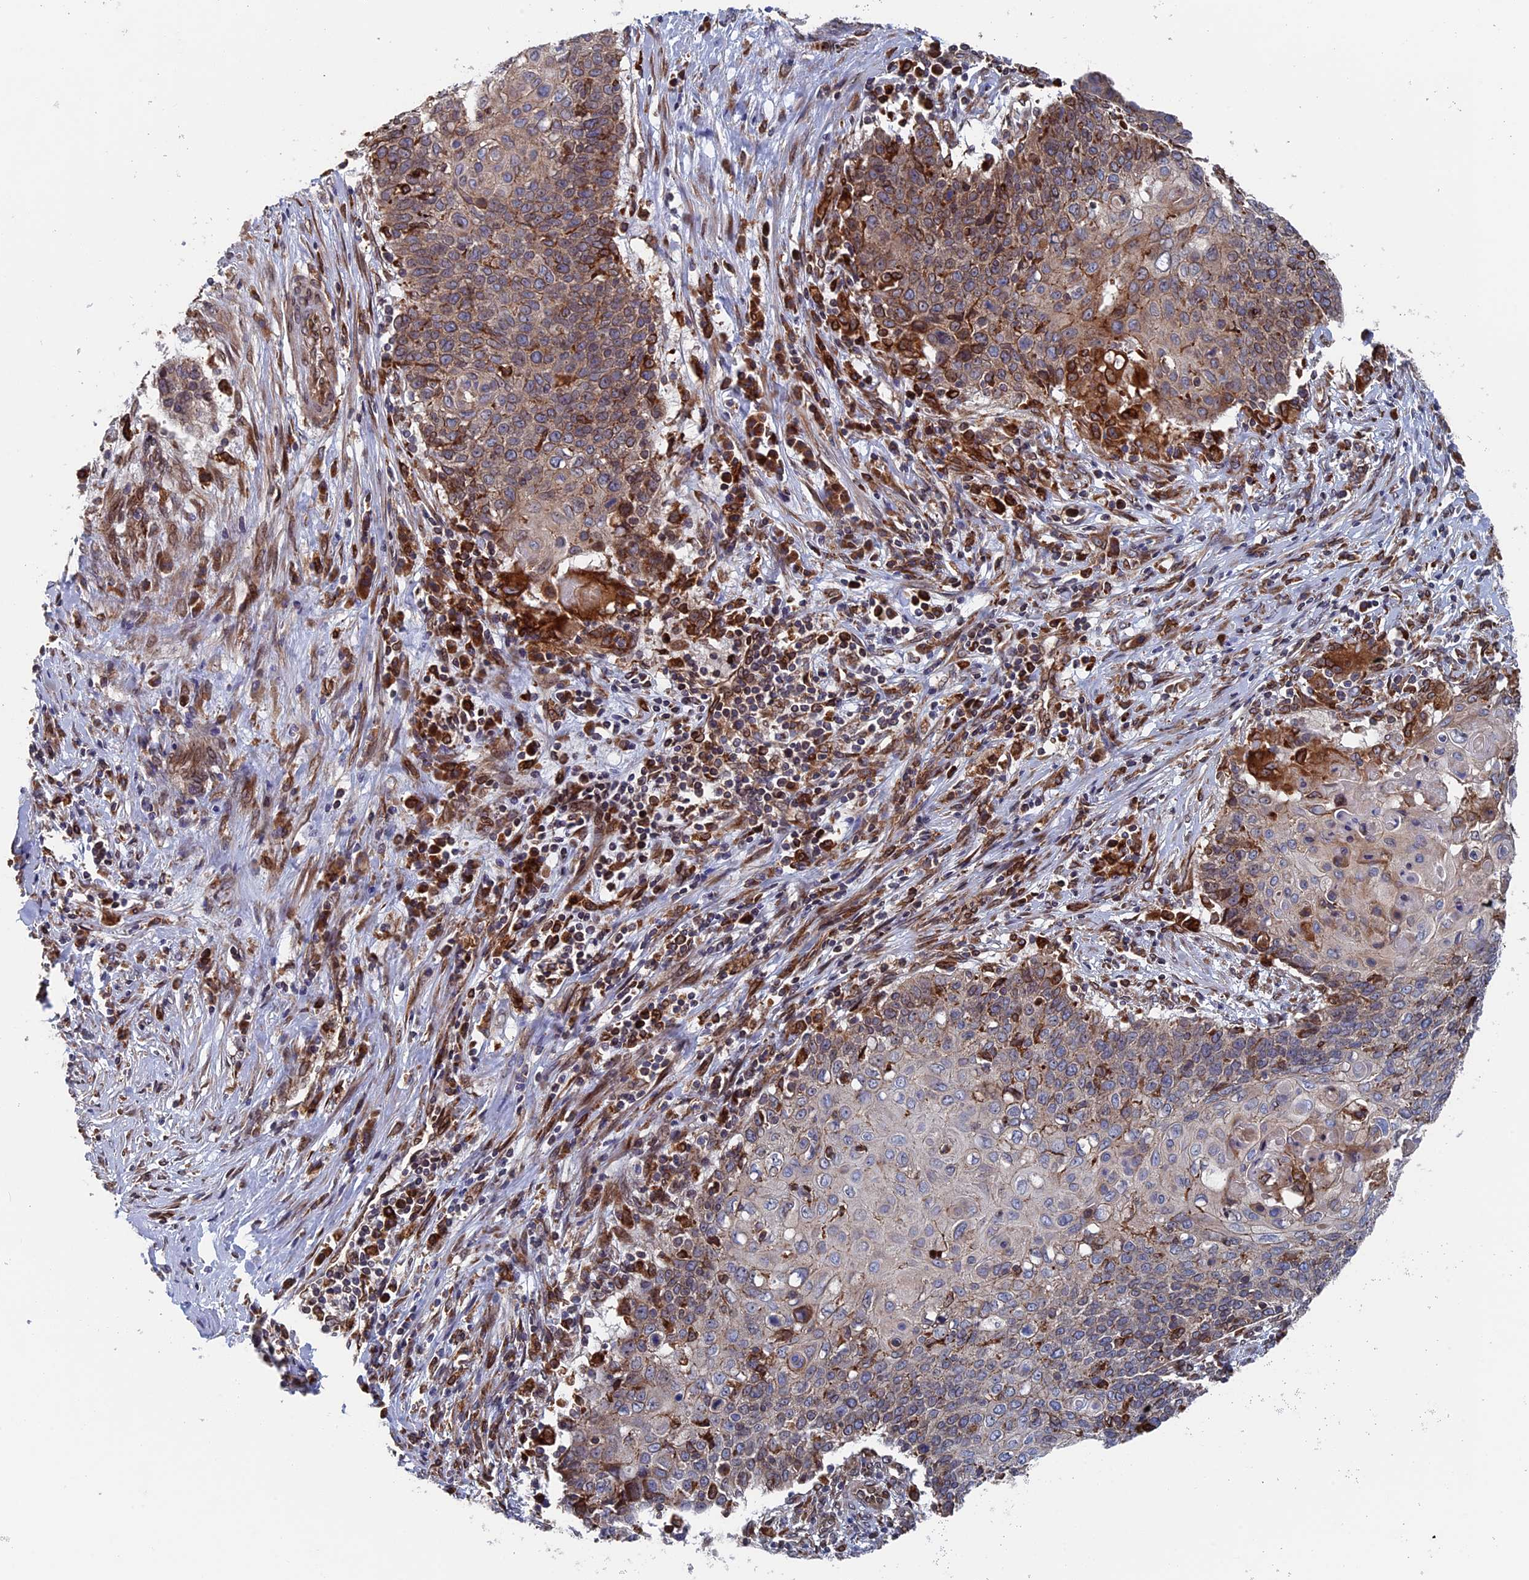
{"staining": {"intensity": "moderate", "quantity": "25%-75%", "location": "cytoplasmic/membranous"}, "tissue": "cervical cancer", "cell_type": "Tumor cells", "image_type": "cancer", "snomed": [{"axis": "morphology", "description": "Squamous cell carcinoma, NOS"}, {"axis": "topography", "description": "Cervix"}], "caption": "A medium amount of moderate cytoplasmic/membranous expression is appreciated in approximately 25%-75% of tumor cells in cervical cancer tissue.", "gene": "RPUSD1", "patient": {"sex": "female", "age": 39}}